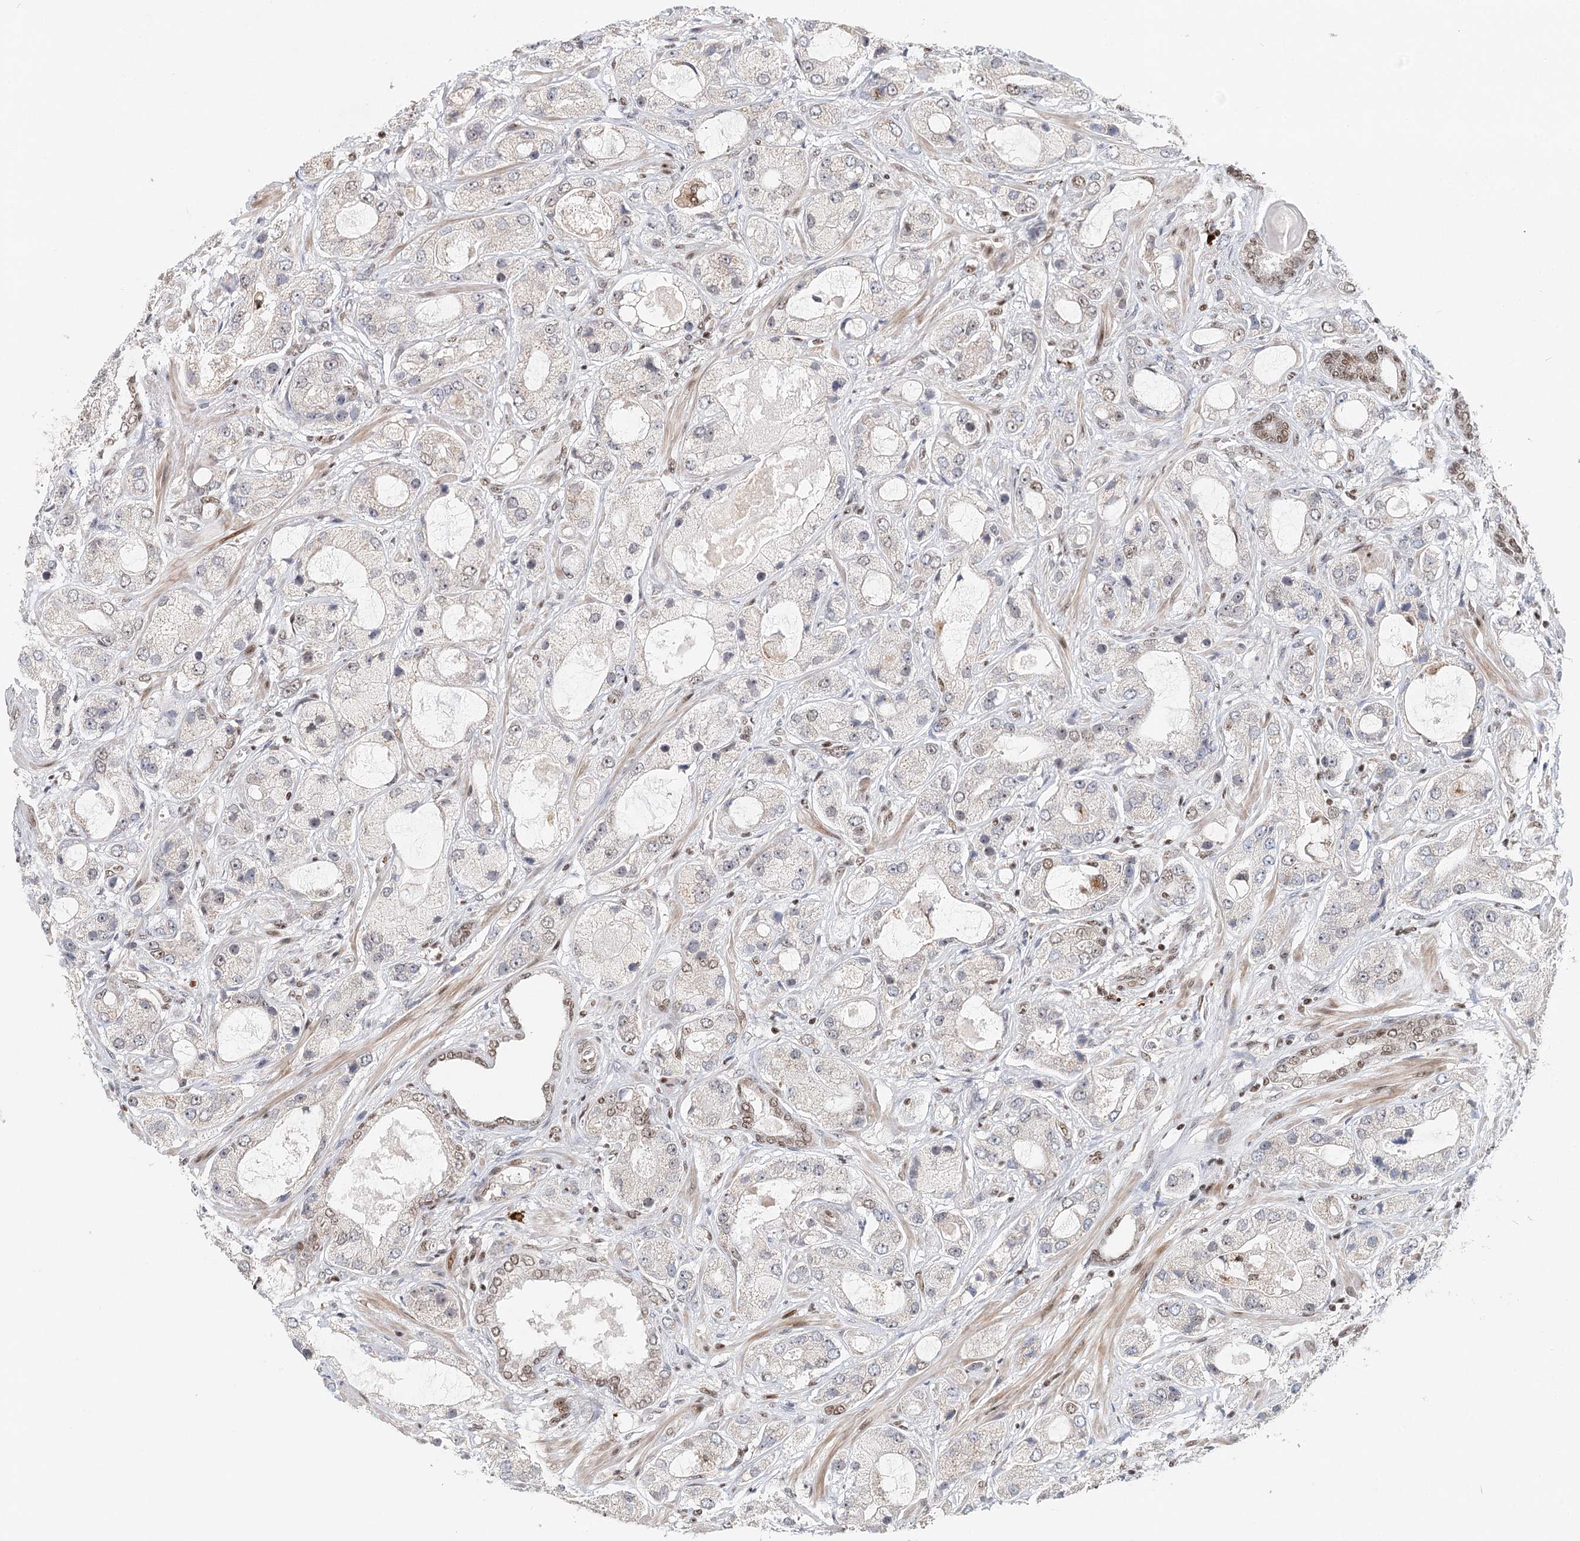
{"staining": {"intensity": "weak", "quantity": "<25%", "location": "nuclear"}, "tissue": "prostate cancer", "cell_type": "Tumor cells", "image_type": "cancer", "snomed": [{"axis": "morphology", "description": "Normal tissue, NOS"}, {"axis": "morphology", "description": "Adenocarcinoma, High grade"}, {"axis": "topography", "description": "Prostate"}, {"axis": "topography", "description": "Peripheral nerve tissue"}], "caption": "DAB immunohistochemical staining of human prostate high-grade adenocarcinoma exhibits no significant staining in tumor cells.", "gene": "BNIP5", "patient": {"sex": "male", "age": 59}}